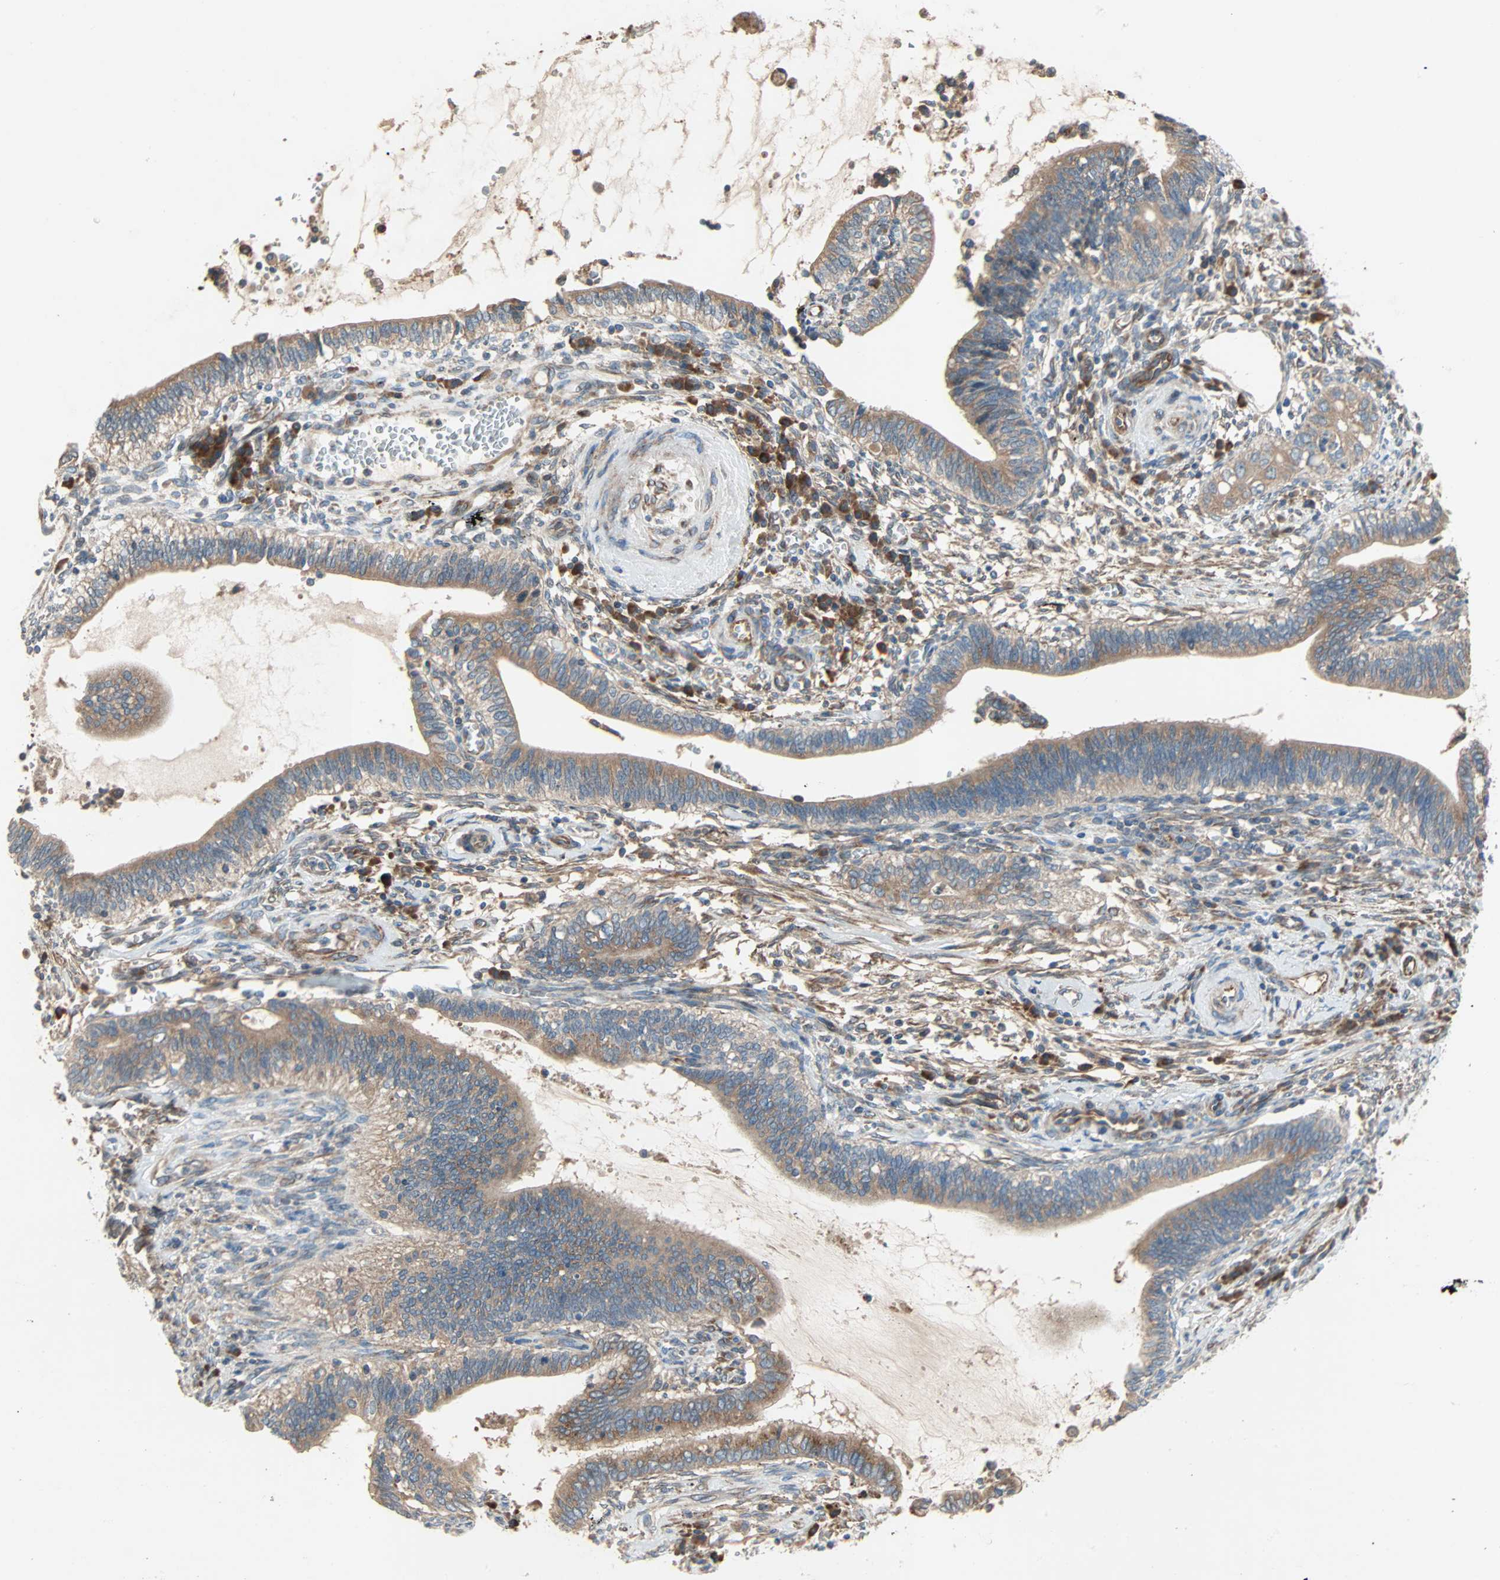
{"staining": {"intensity": "moderate", "quantity": ">75%", "location": "cytoplasmic/membranous"}, "tissue": "cervical cancer", "cell_type": "Tumor cells", "image_type": "cancer", "snomed": [{"axis": "morphology", "description": "Adenocarcinoma, NOS"}, {"axis": "topography", "description": "Cervix"}], "caption": "Human cervical cancer stained with a protein marker reveals moderate staining in tumor cells.", "gene": "XYLT1", "patient": {"sex": "female", "age": 44}}